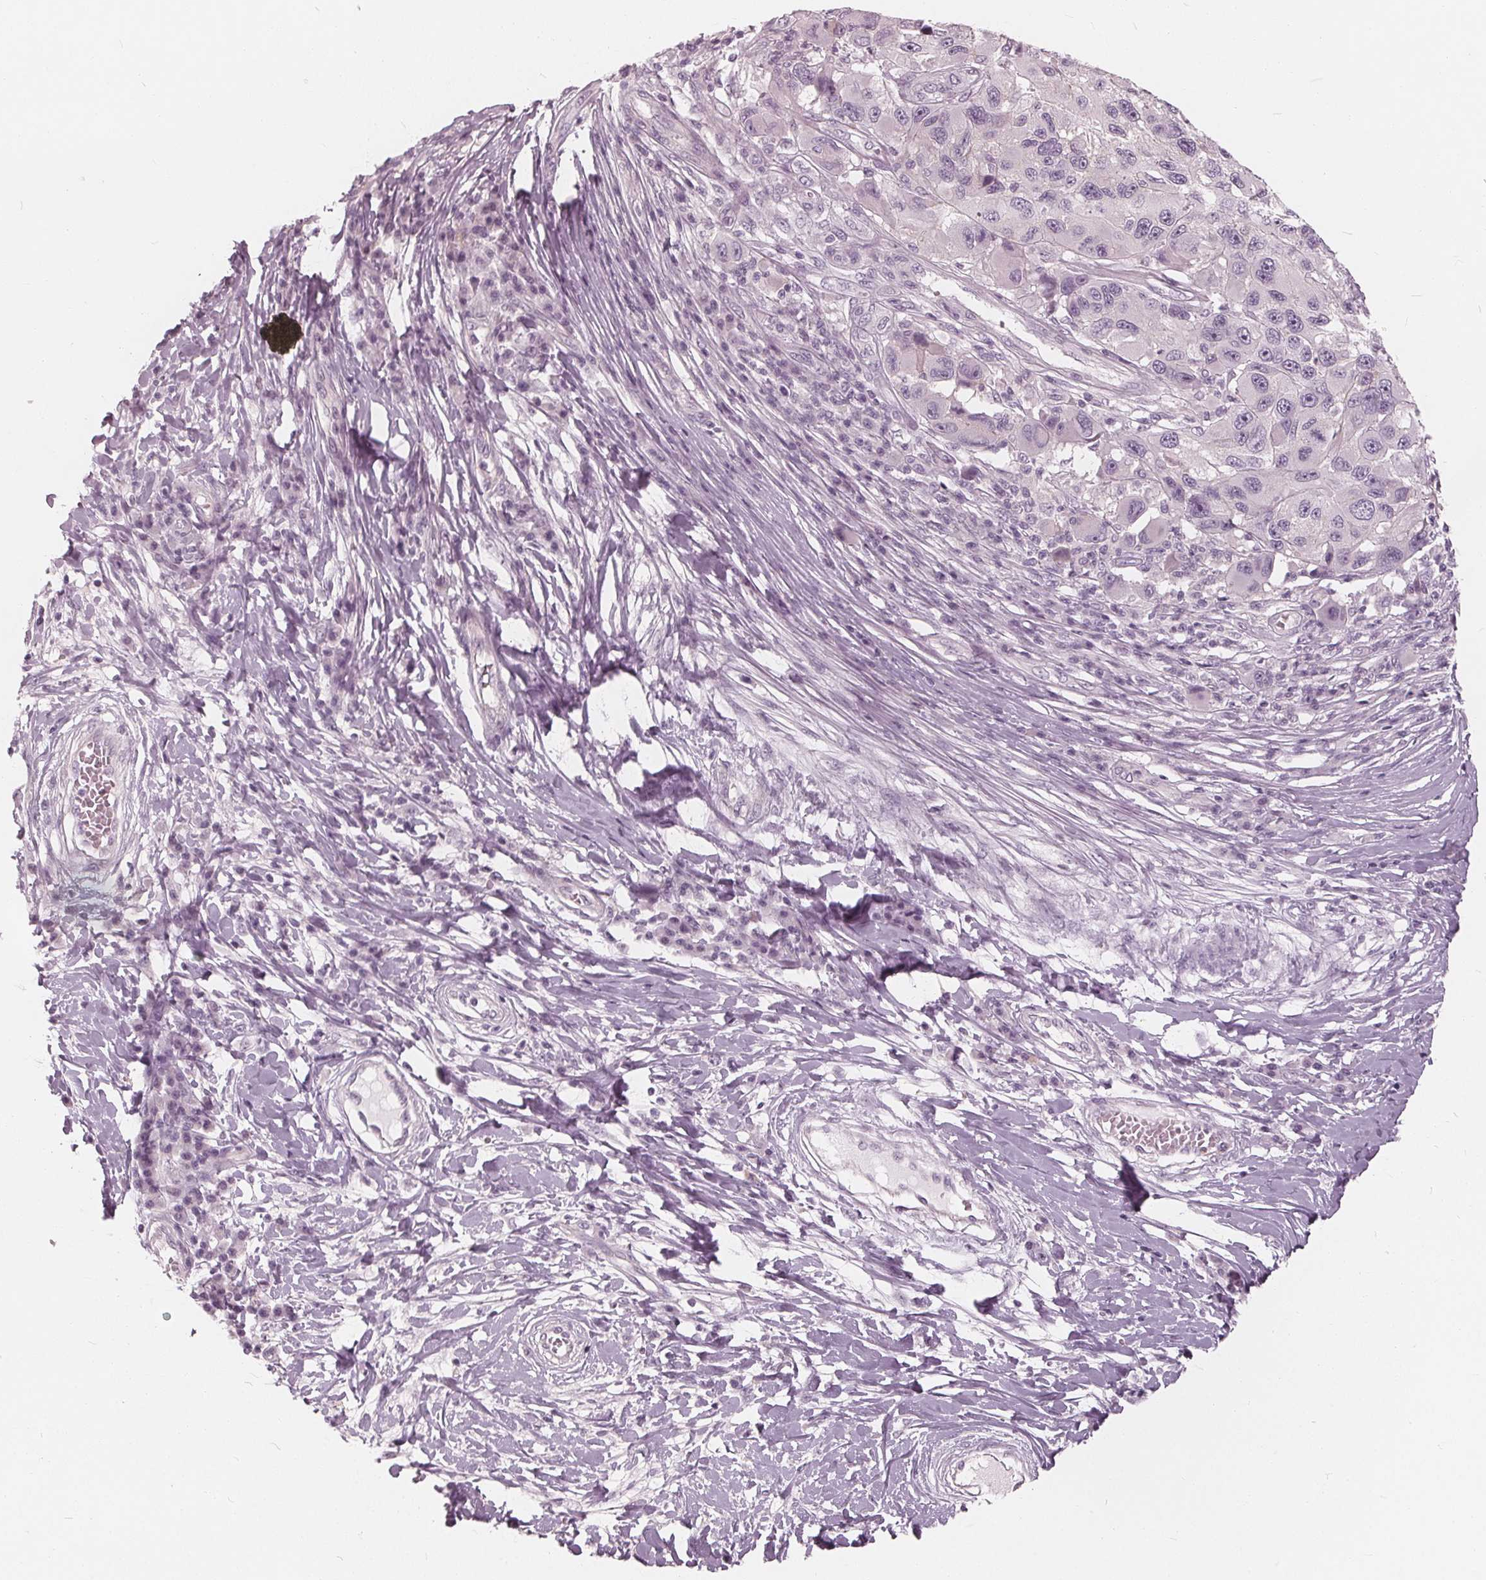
{"staining": {"intensity": "negative", "quantity": "none", "location": "none"}, "tissue": "melanoma", "cell_type": "Tumor cells", "image_type": "cancer", "snomed": [{"axis": "morphology", "description": "Malignant melanoma, NOS"}, {"axis": "topography", "description": "Skin"}], "caption": "This histopathology image is of melanoma stained with IHC to label a protein in brown with the nuclei are counter-stained blue. There is no expression in tumor cells. The staining was performed using DAB (3,3'-diaminobenzidine) to visualize the protein expression in brown, while the nuclei were stained in blue with hematoxylin (Magnification: 20x).", "gene": "SAT2", "patient": {"sex": "male", "age": 53}}